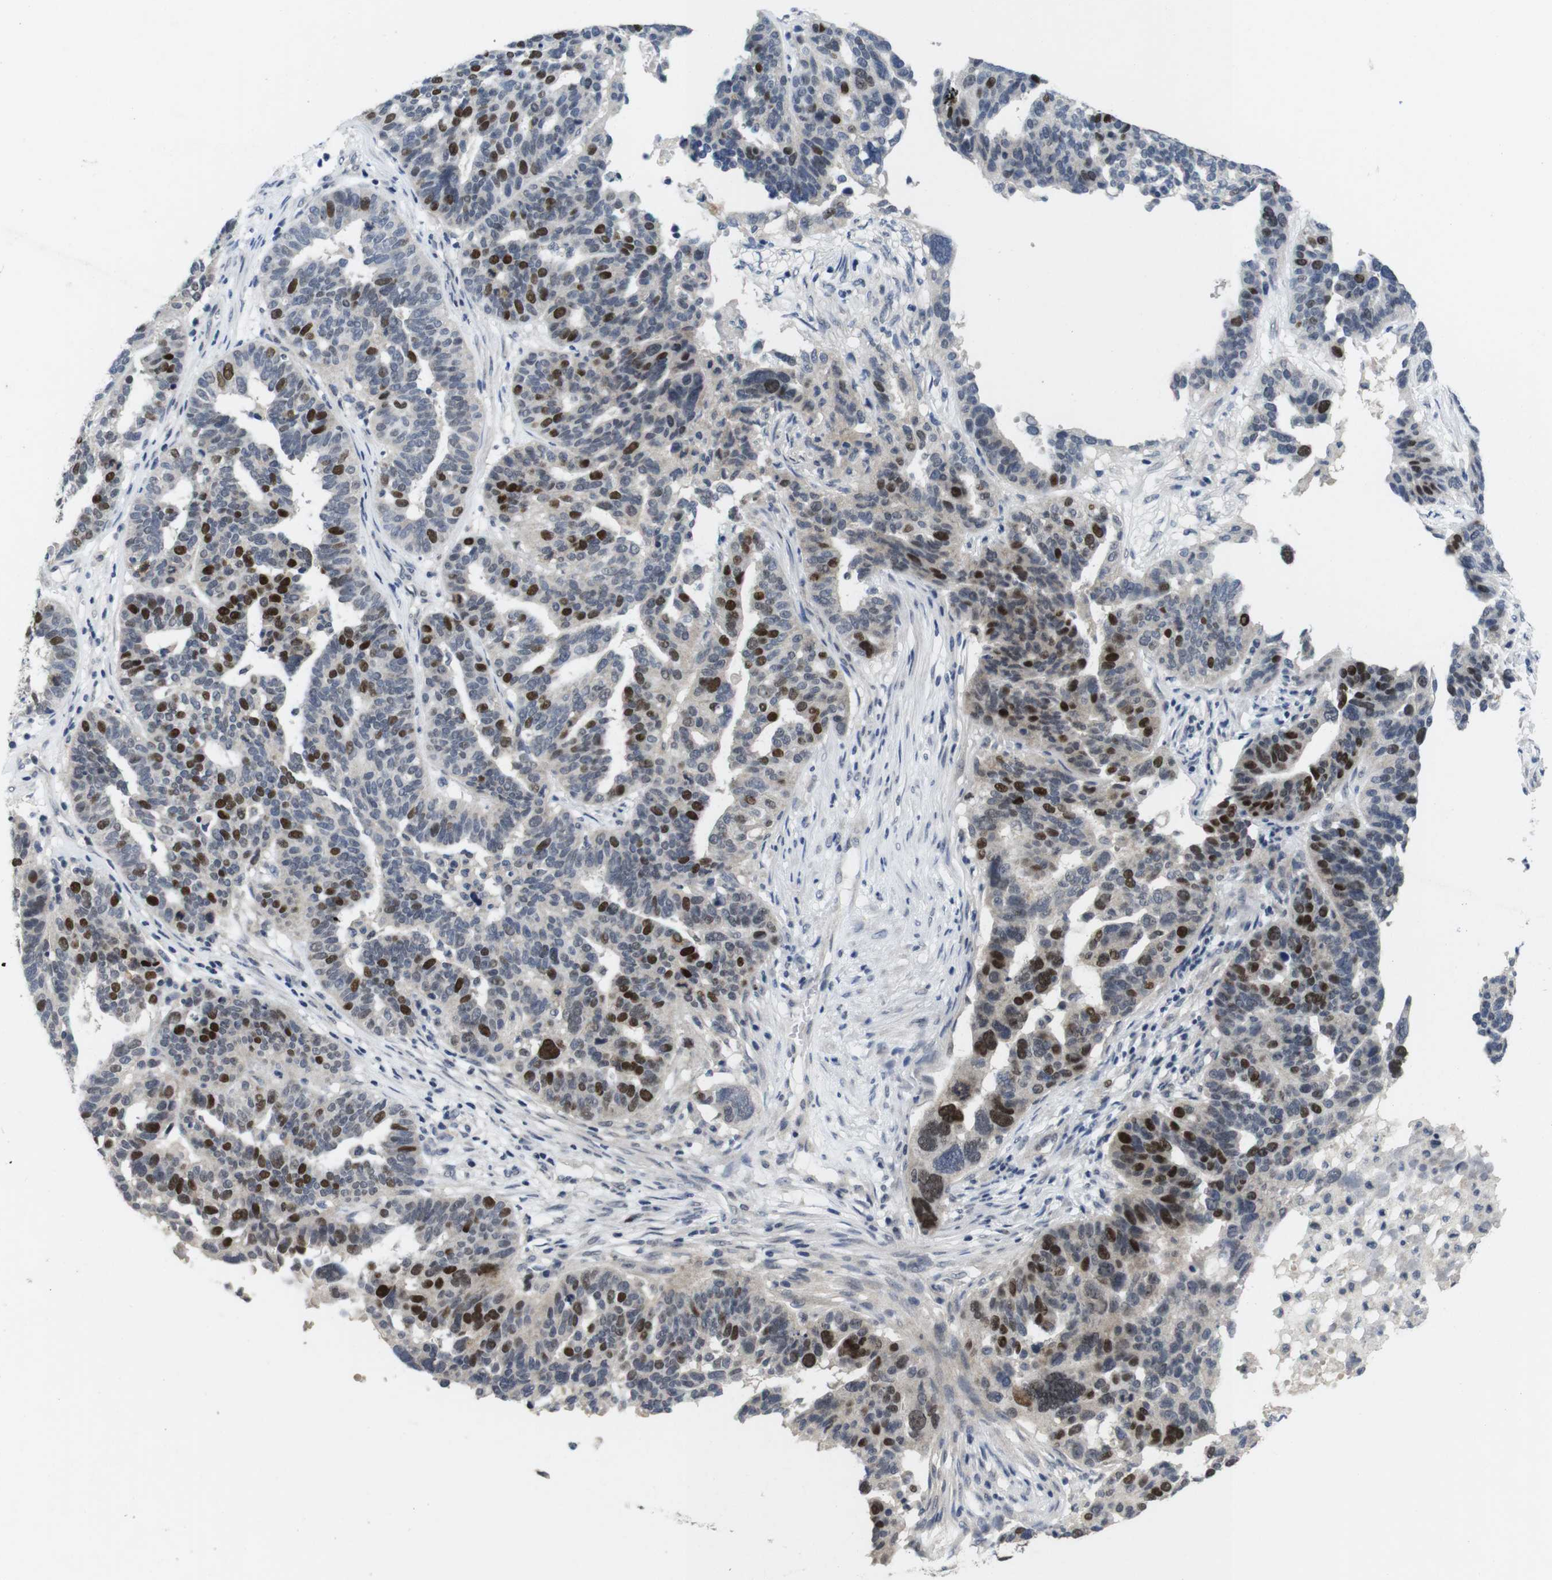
{"staining": {"intensity": "strong", "quantity": "25%-75%", "location": "nuclear"}, "tissue": "ovarian cancer", "cell_type": "Tumor cells", "image_type": "cancer", "snomed": [{"axis": "morphology", "description": "Cystadenocarcinoma, serous, NOS"}, {"axis": "topography", "description": "Ovary"}], "caption": "This is an image of immunohistochemistry staining of serous cystadenocarcinoma (ovarian), which shows strong positivity in the nuclear of tumor cells.", "gene": "SKP2", "patient": {"sex": "female", "age": 59}}